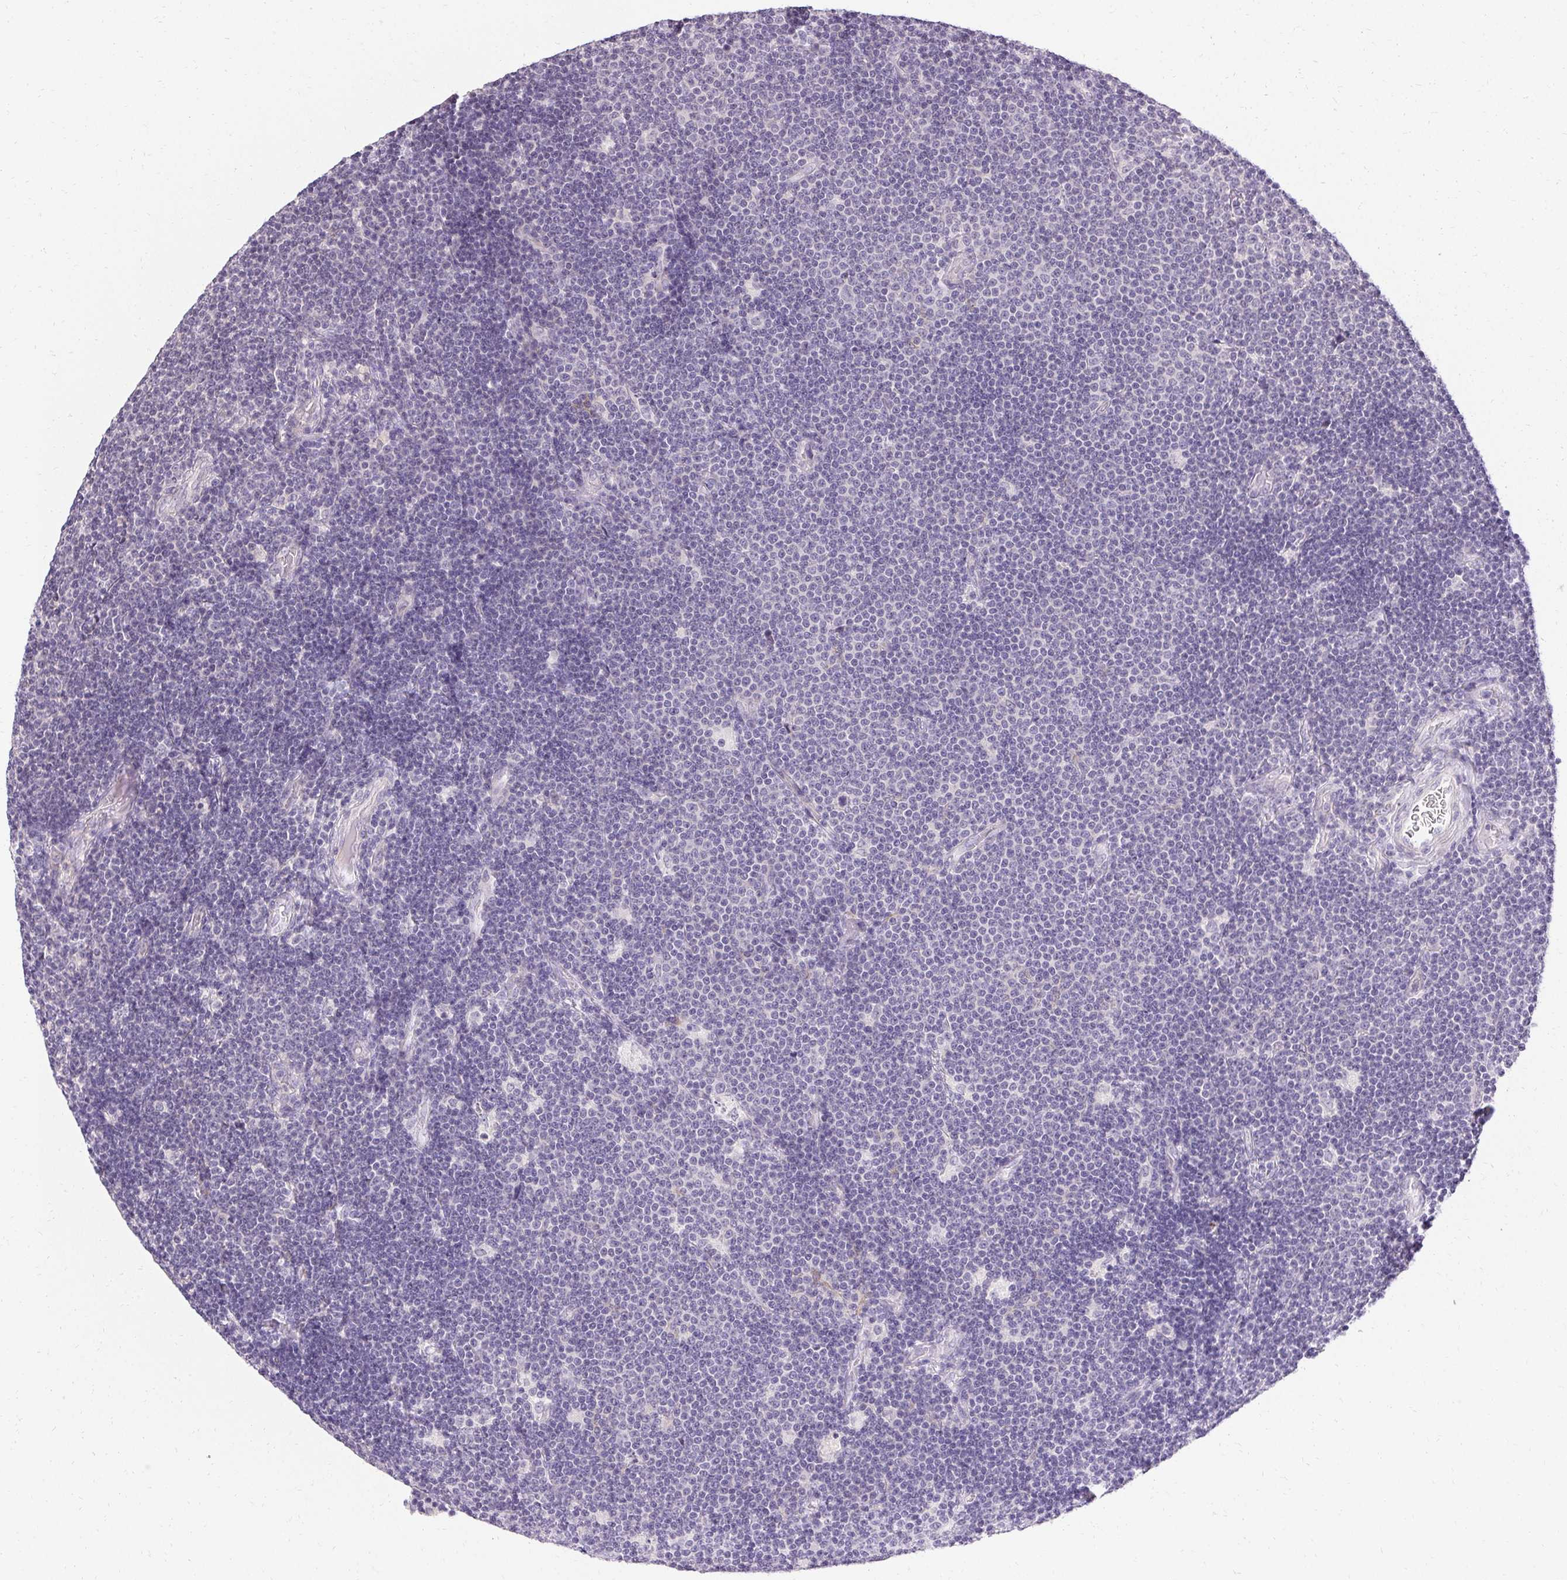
{"staining": {"intensity": "negative", "quantity": "none", "location": "none"}, "tissue": "lymphoma", "cell_type": "Tumor cells", "image_type": "cancer", "snomed": [{"axis": "morphology", "description": "Malignant lymphoma, non-Hodgkin's type, Low grade"}, {"axis": "topography", "description": "Brain"}], "caption": "A high-resolution image shows immunohistochemistry (IHC) staining of lymphoma, which displays no significant expression in tumor cells.", "gene": "HSD17B3", "patient": {"sex": "female", "age": 66}}